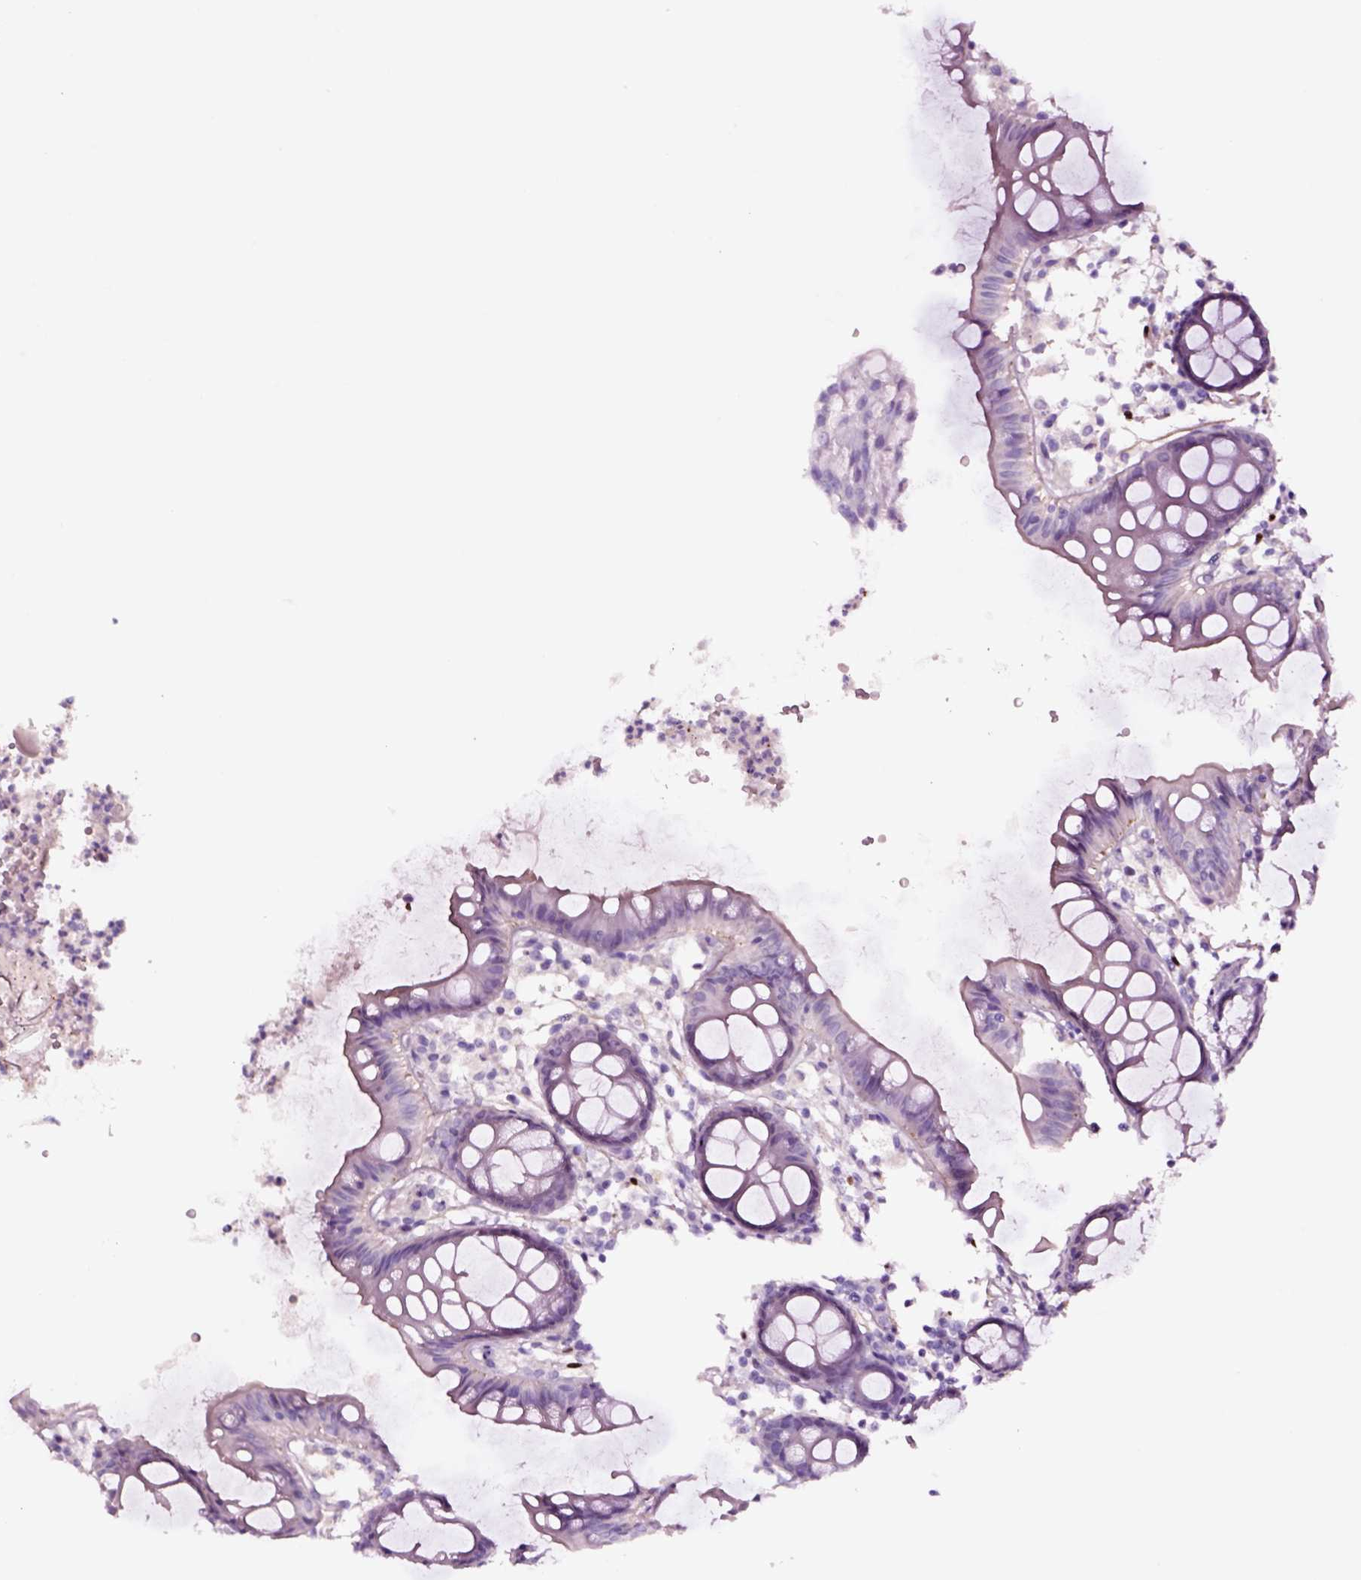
{"staining": {"intensity": "negative", "quantity": "none", "location": "none"}, "tissue": "colon", "cell_type": "Endothelial cells", "image_type": "normal", "snomed": [{"axis": "morphology", "description": "Normal tissue, NOS"}, {"axis": "topography", "description": "Colon"}], "caption": "Immunohistochemistry of benign colon exhibits no positivity in endothelial cells. (Stains: DAB (3,3'-diaminobenzidine) immunohistochemistry with hematoxylin counter stain, Microscopy: brightfield microscopy at high magnification).", "gene": "SOX10", "patient": {"sex": "female", "age": 84}}